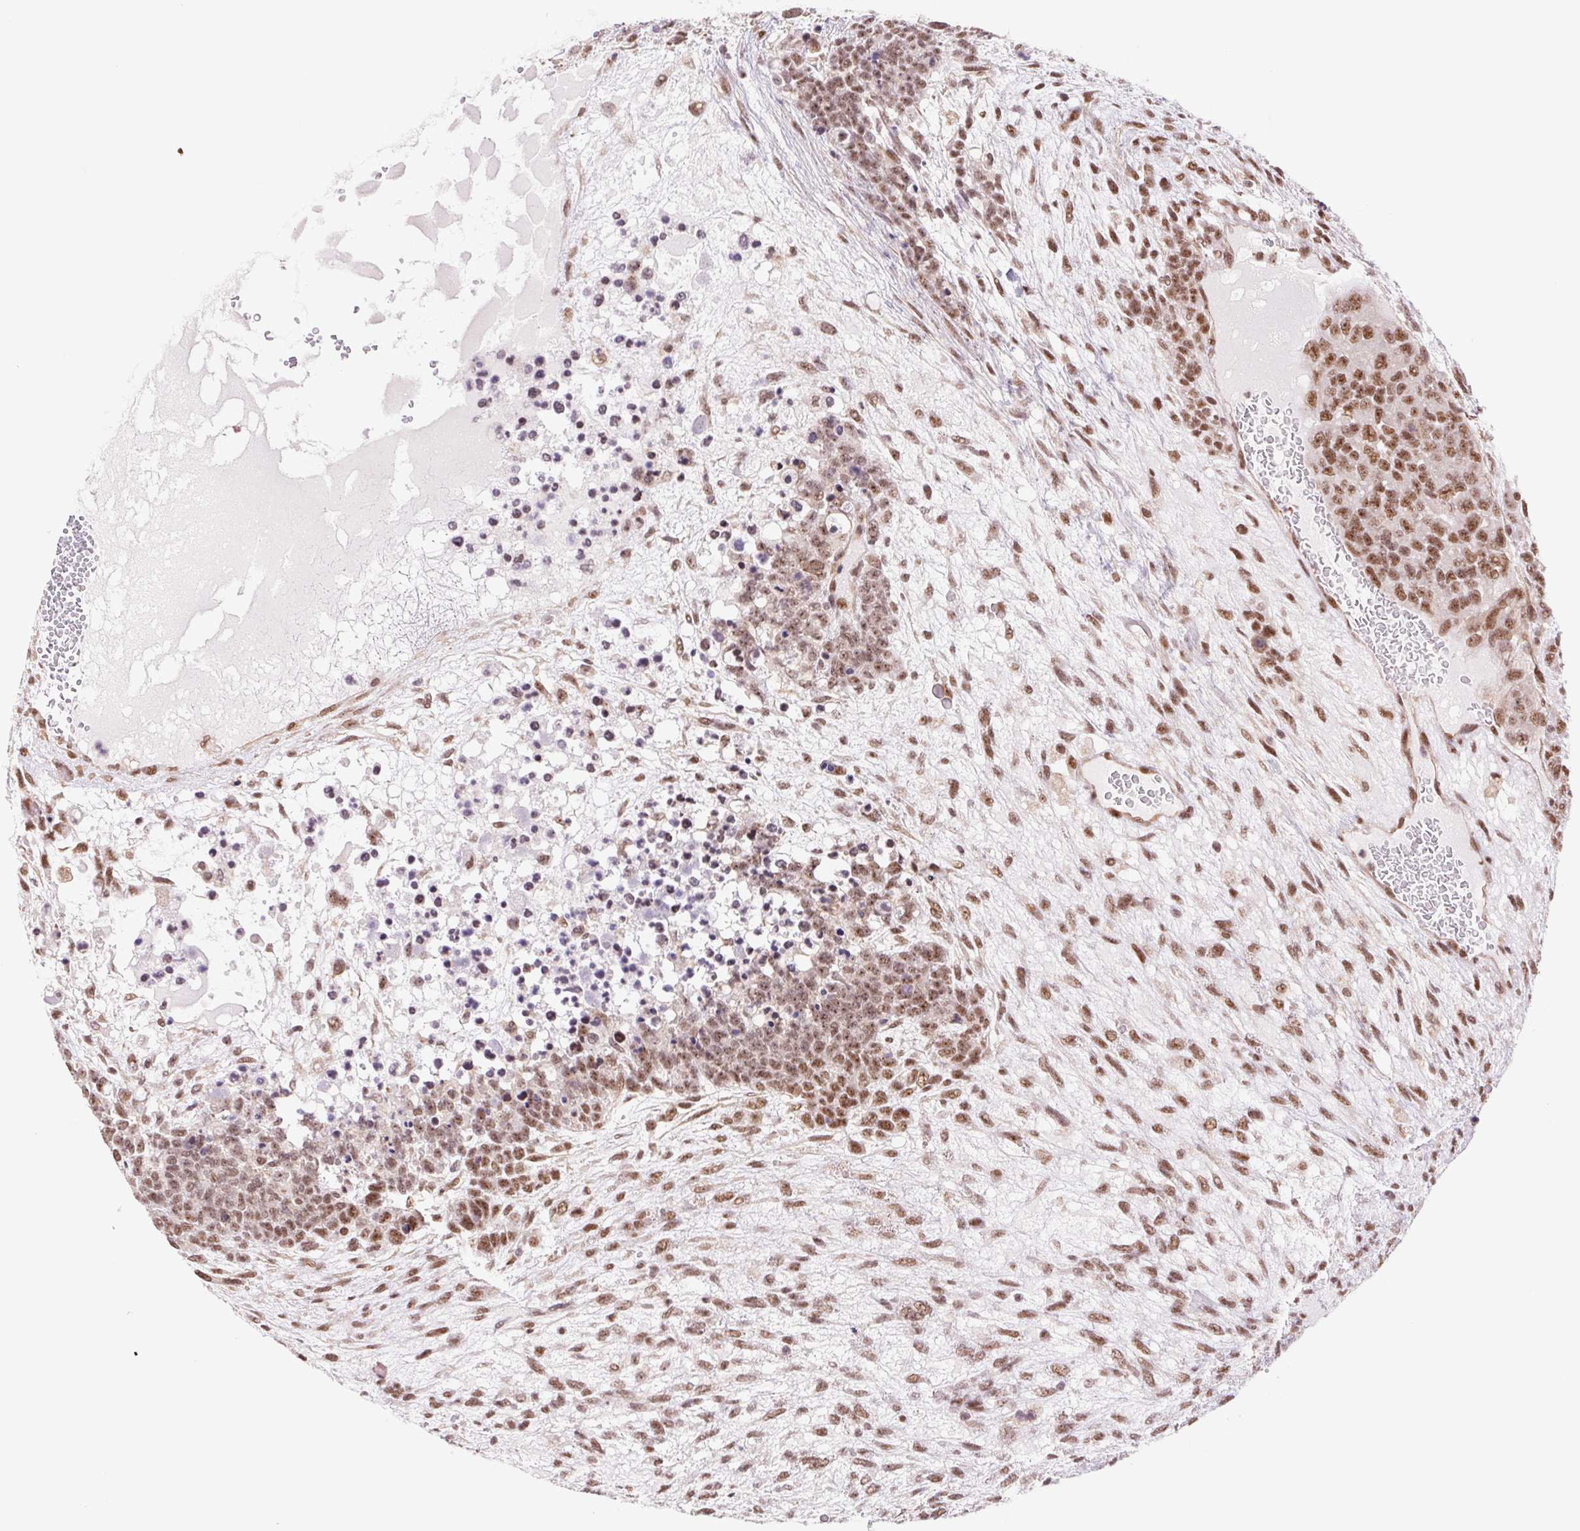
{"staining": {"intensity": "moderate", "quantity": "25%-75%", "location": "nuclear"}, "tissue": "testis cancer", "cell_type": "Tumor cells", "image_type": "cancer", "snomed": [{"axis": "morphology", "description": "Carcinoma, Embryonal, NOS"}, {"axis": "topography", "description": "Testis"}], "caption": "Protein staining of testis cancer tissue demonstrates moderate nuclear expression in about 25%-75% of tumor cells.", "gene": "CWC25", "patient": {"sex": "male", "age": 23}}